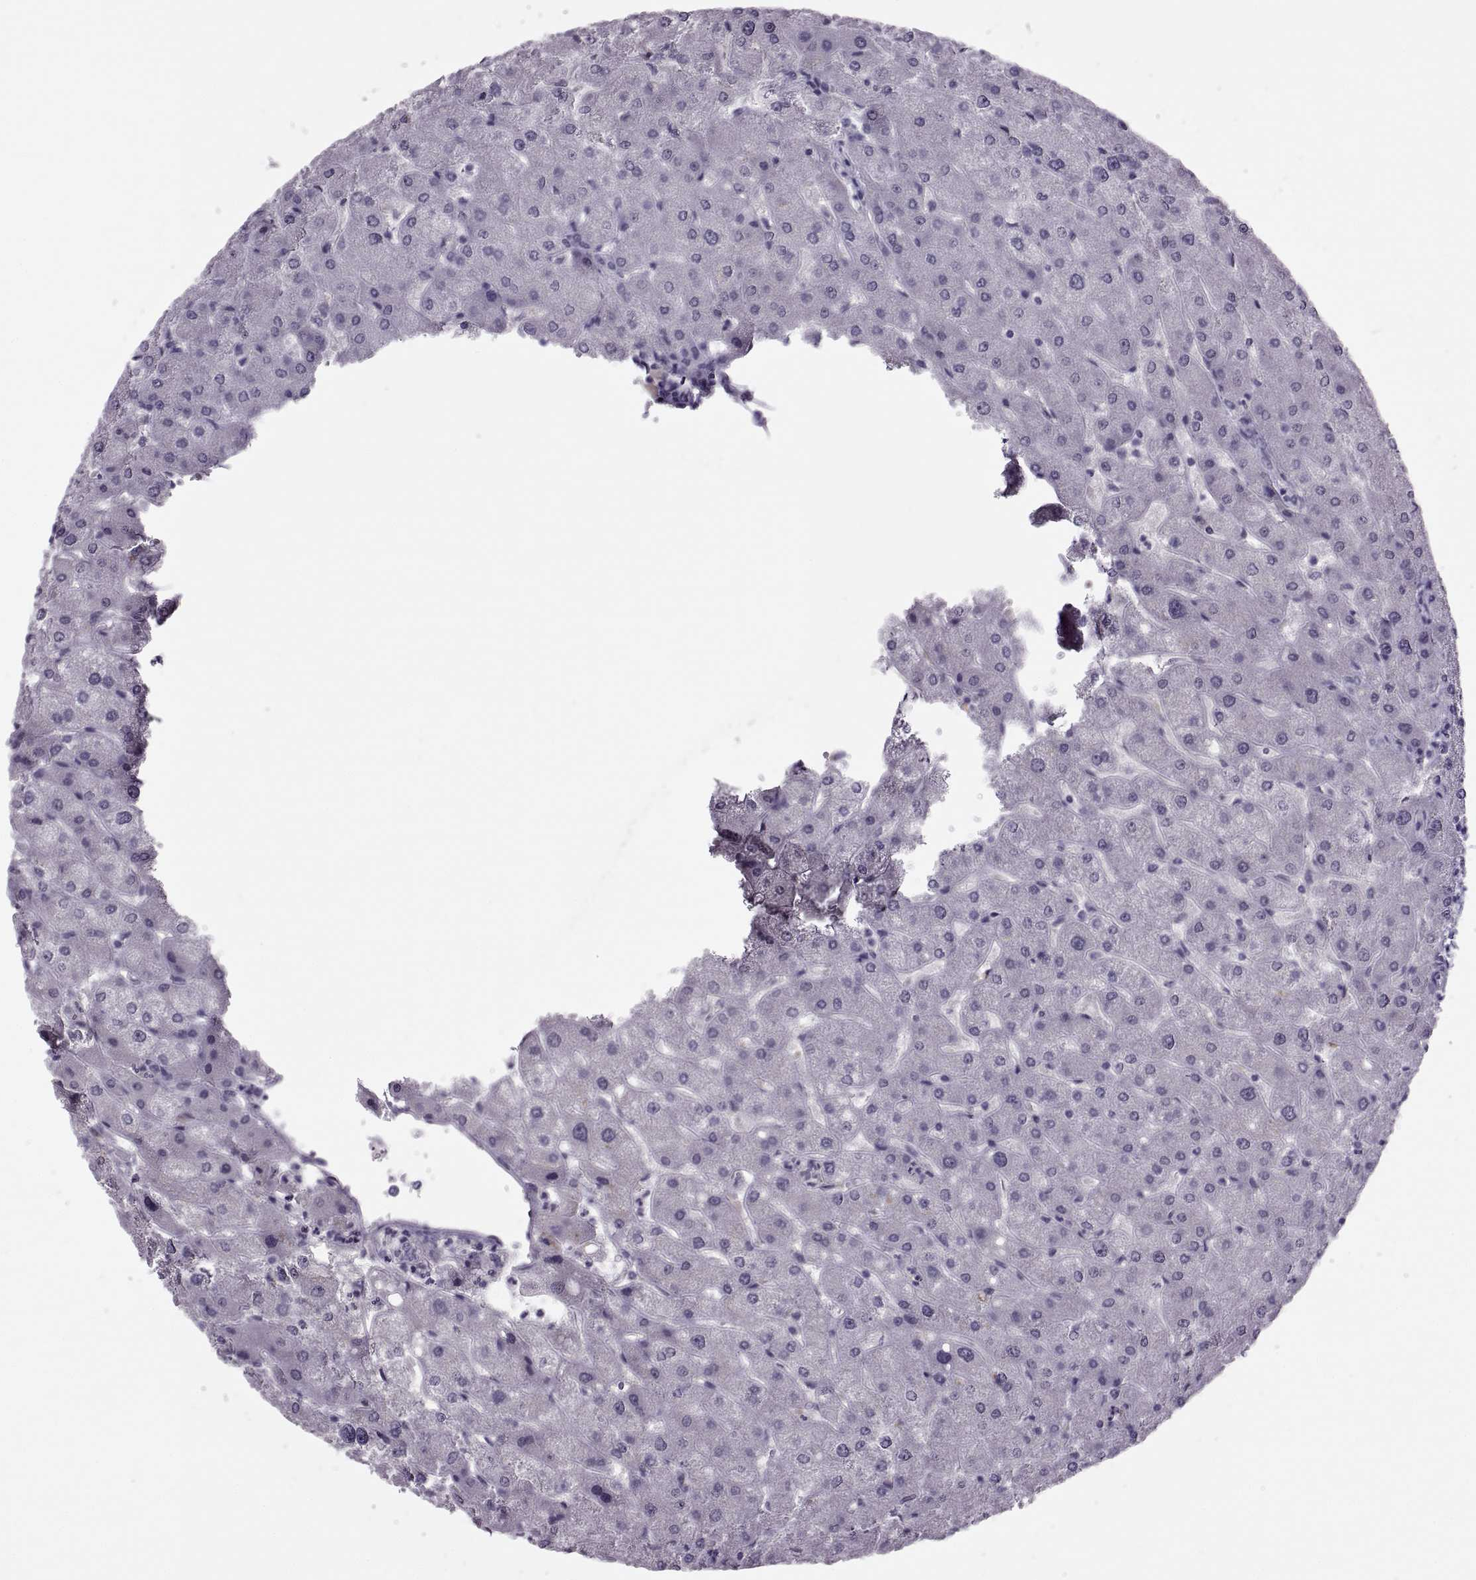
{"staining": {"intensity": "negative", "quantity": "none", "location": "none"}, "tissue": "liver", "cell_type": "Cholangiocytes", "image_type": "normal", "snomed": [{"axis": "morphology", "description": "Normal tissue, NOS"}, {"axis": "topography", "description": "Liver"}], "caption": "DAB (3,3'-diaminobenzidine) immunohistochemical staining of unremarkable liver shows no significant expression in cholangiocytes.", "gene": "SYNGR4", "patient": {"sex": "male", "age": 67}}